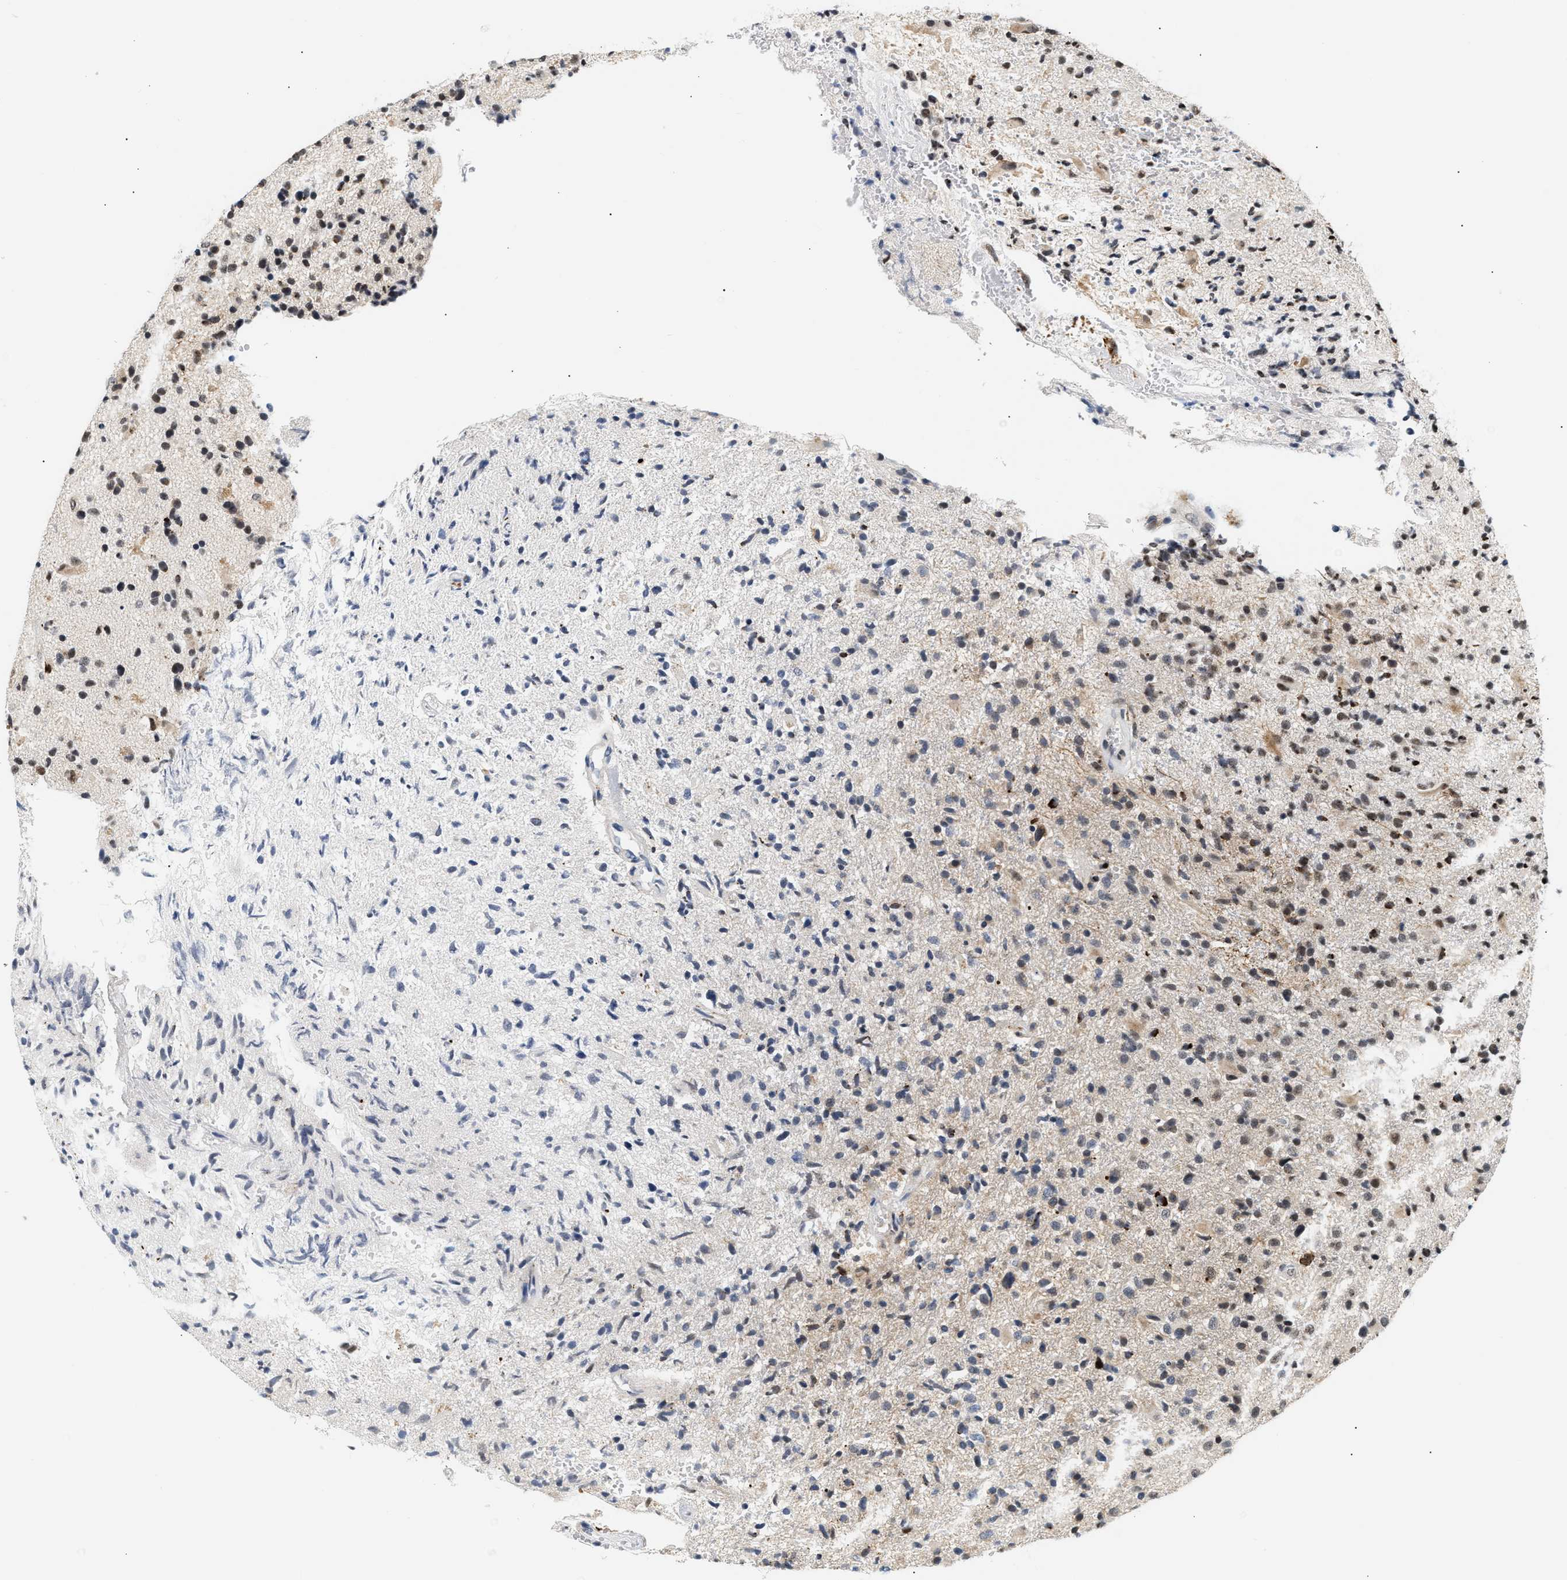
{"staining": {"intensity": "weak", "quantity": "<25%", "location": "nuclear"}, "tissue": "glioma", "cell_type": "Tumor cells", "image_type": "cancer", "snomed": [{"axis": "morphology", "description": "Glioma, malignant, High grade"}, {"axis": "topography", "description": "Brain"}], "caption": "Protein analysis of malignant high-grade glioma demonstrates no significant staining in tumor cells. Brightfield microscopy of IHC stained with DAB (brown) and hematoxylin (blue), captured at high magnification.", "gene": "THOC1", "patient": {"sex": "male", "age": 72}}